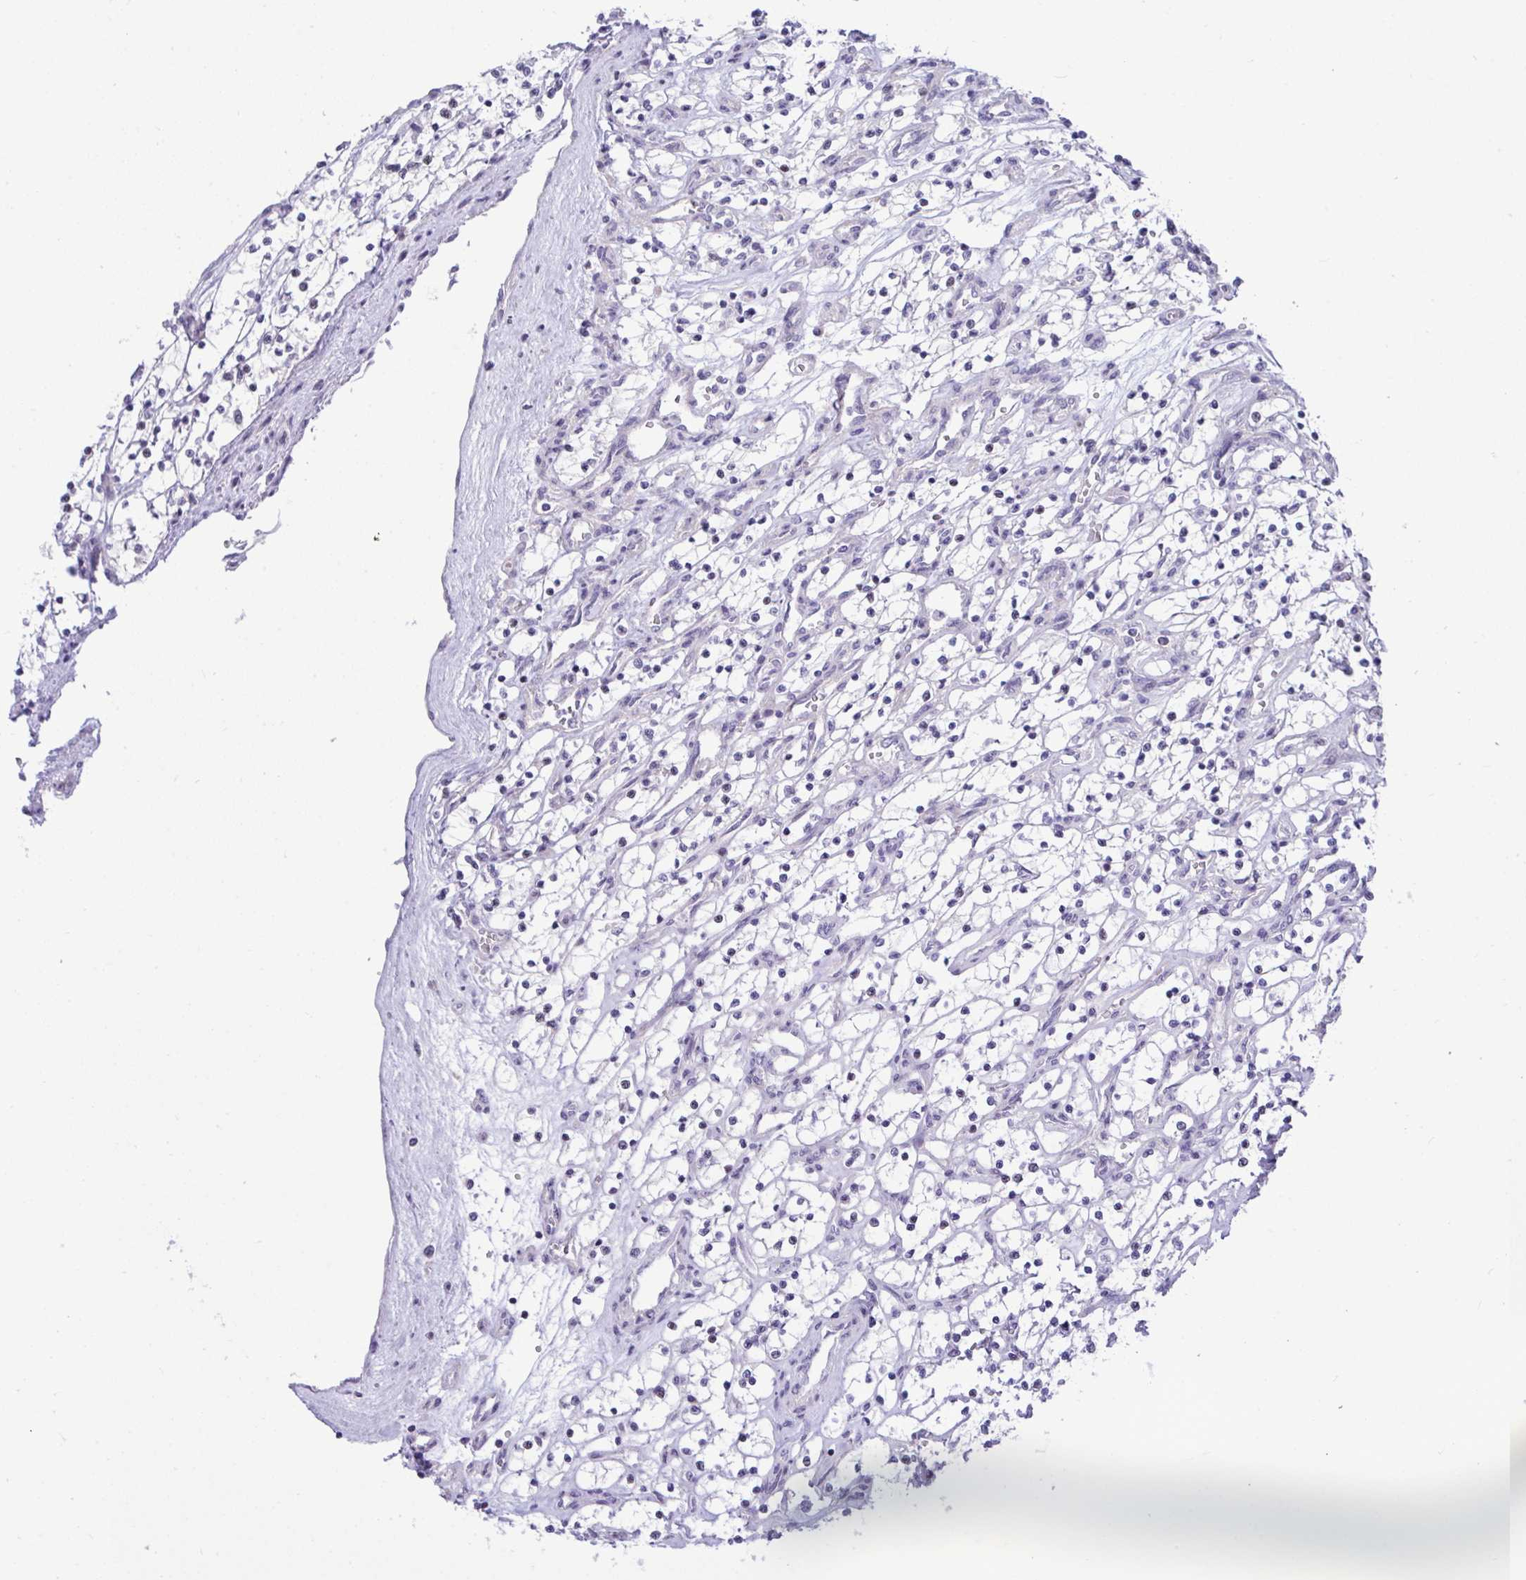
{"staining": {"intensity": "negative", "quantity": "none", "location": "none"}, "tissue": "renal cancer", "cell_type": "Tumor cells", "image_type": "cancer", "snomed": [{"axis": "morphology", "description": "Adenocarcinoma, NOS"}, {"axis": "topography", "description": "Kidney"}], "caption": "There is no significant expression in tumor cells of renal adenocarcinoma. (DAB (3,3'-diaminobenzidine) immunohistochemistry (IHC), high magnification).", "gene": "WDR97", "patient": {"sex": "female", "age": 69}}